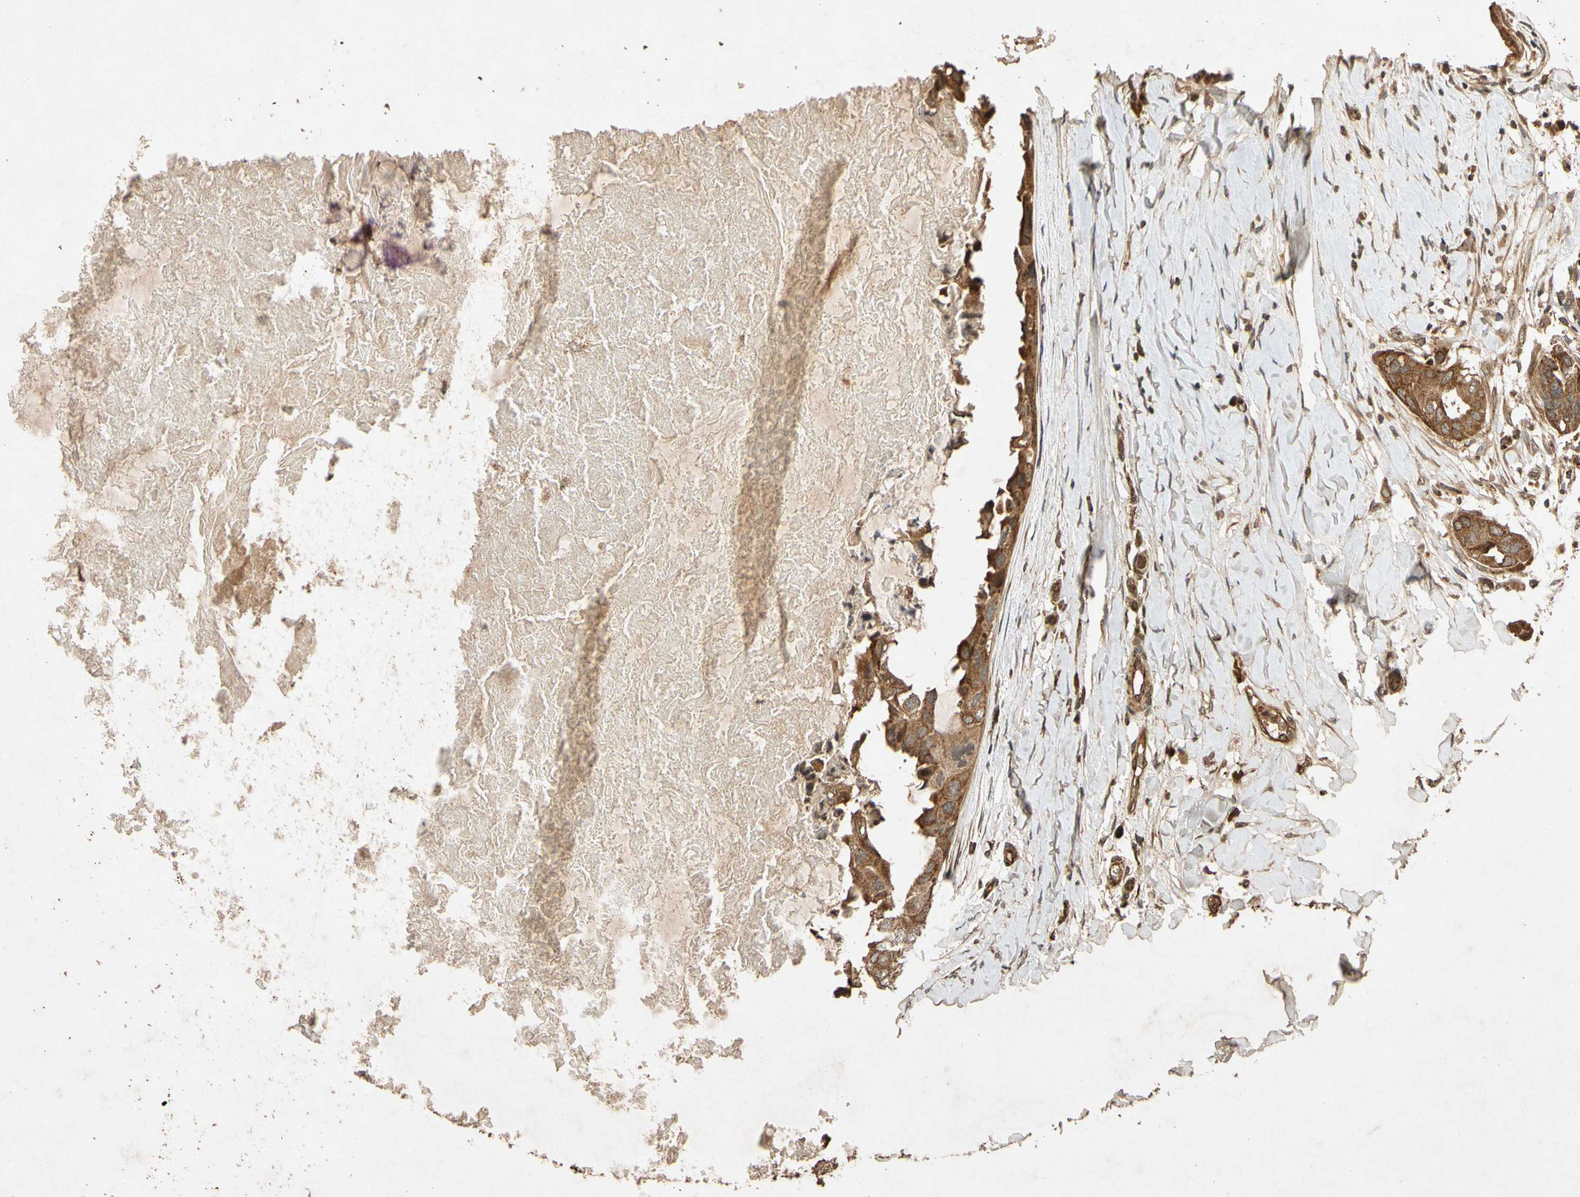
{"staining": {"intensity": "strong", "quantity": ">75%", "location": "cytoplasmic/membranous"}, "tissue": "breast cancer", "cell_type": "Tumor cells", "image_type": "cancer", "snomed": [{"axis": "morphology", "description": "Duct carcinoma"}, {"axis": "topography", "description": "Breast"}], "caption": "Brown immunohistochemical staining in breast cancer exhibits strong cytoplasmic/membranous staining in approximately >75% of tumor cells.", "gene": "TXN2", "patient": {"sex": "female", "age": 40}}